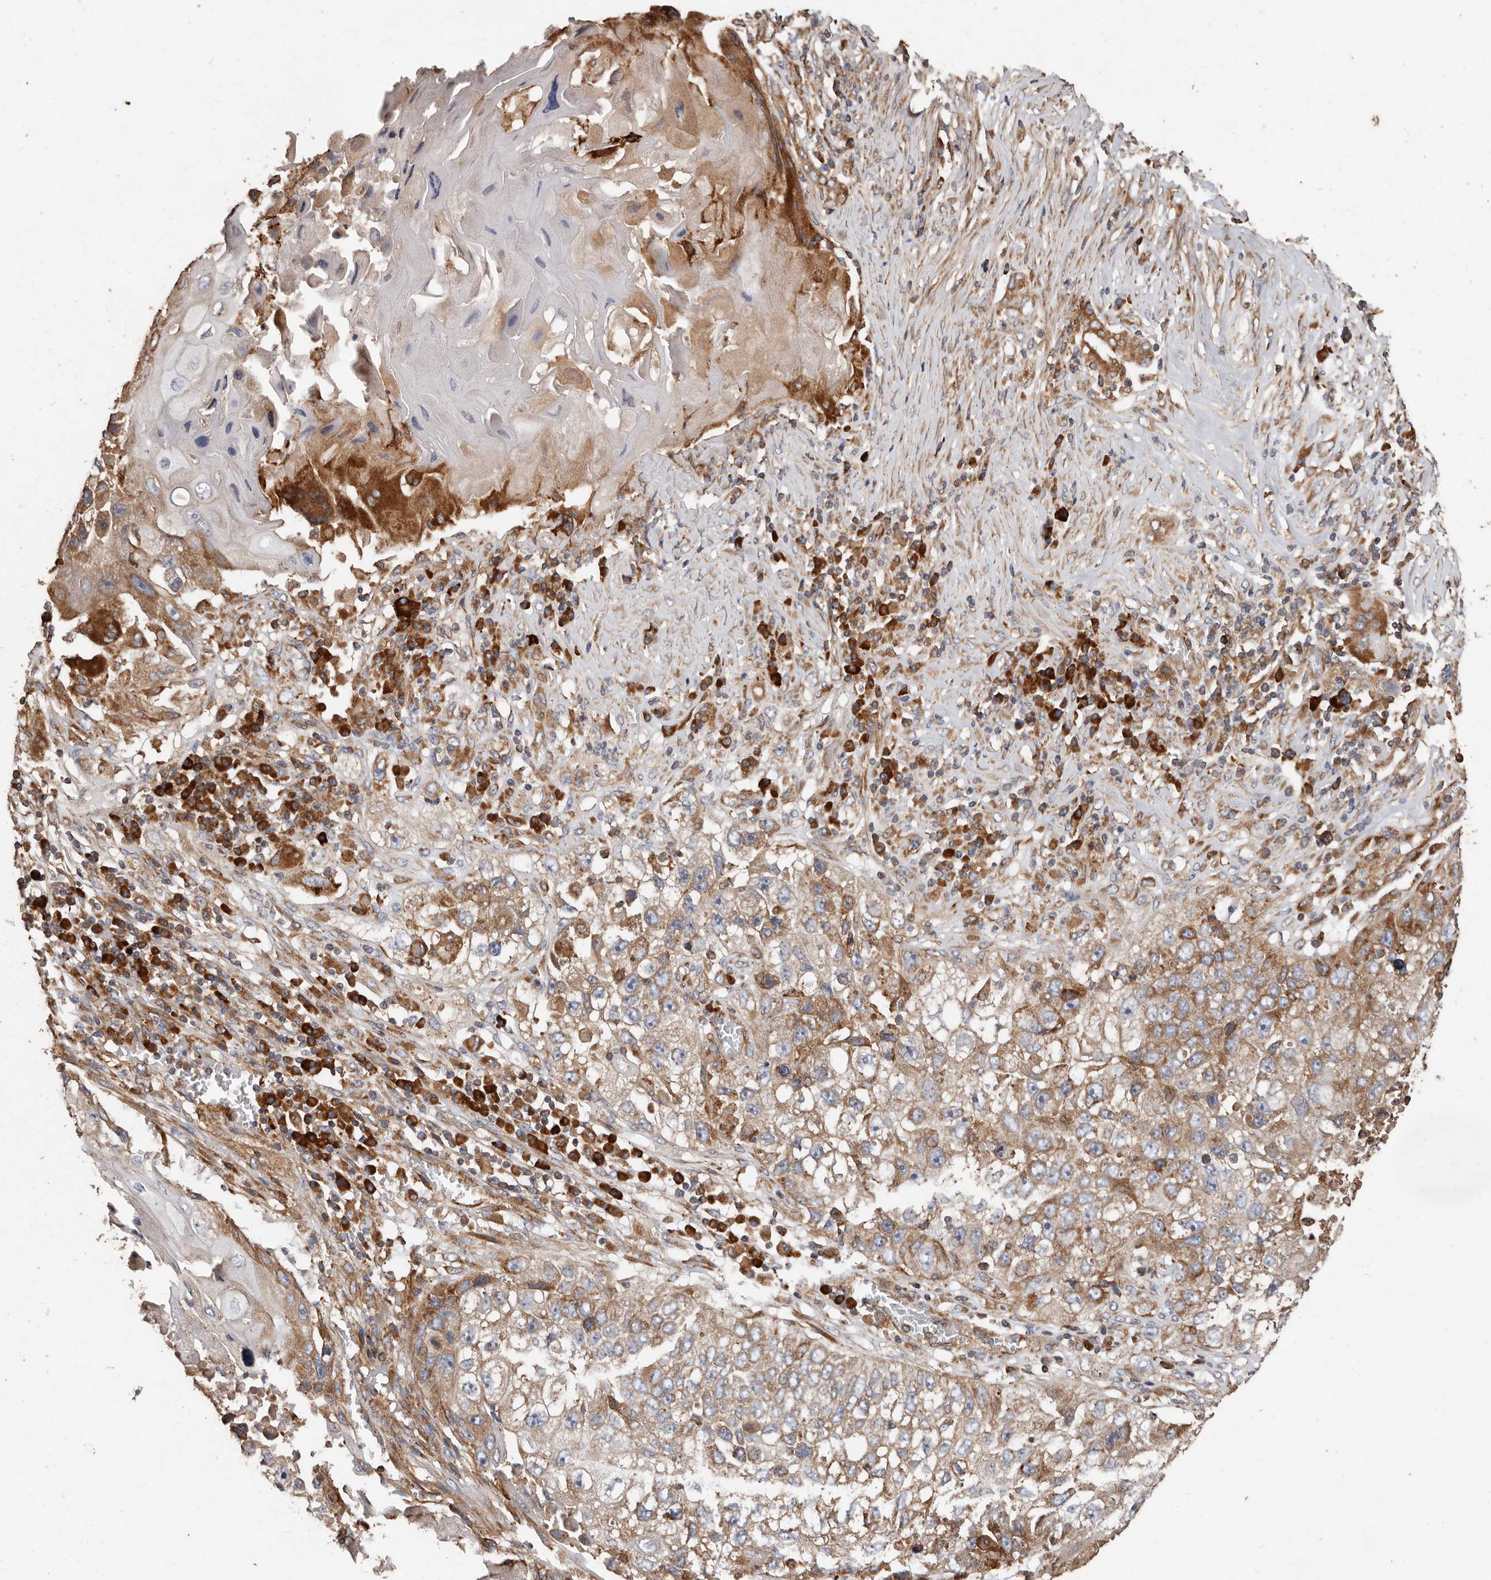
{"staining": {"intensity": "moderate", "quantity": "25%-75%", "location": "cytoplasmic/membranous"}, "tissue": "lung cancer", "cell_type": "Tumor cells", "image_type": "cancer", "snomed": [{"axis": "morphology", "description": "Squamous cell carcinoma, NOS"}, {"axis": "topography", "description": "Lung"}], "caption": "Lung cancer (squamous cell carcinoma) stained with a brown dye reveals moderate cytoplasmic/membranous positive expression in approximately 25%-75% of tumor cells.", "gene": "OSGIN2", "patient": {"sex": "male", "age": 61}}